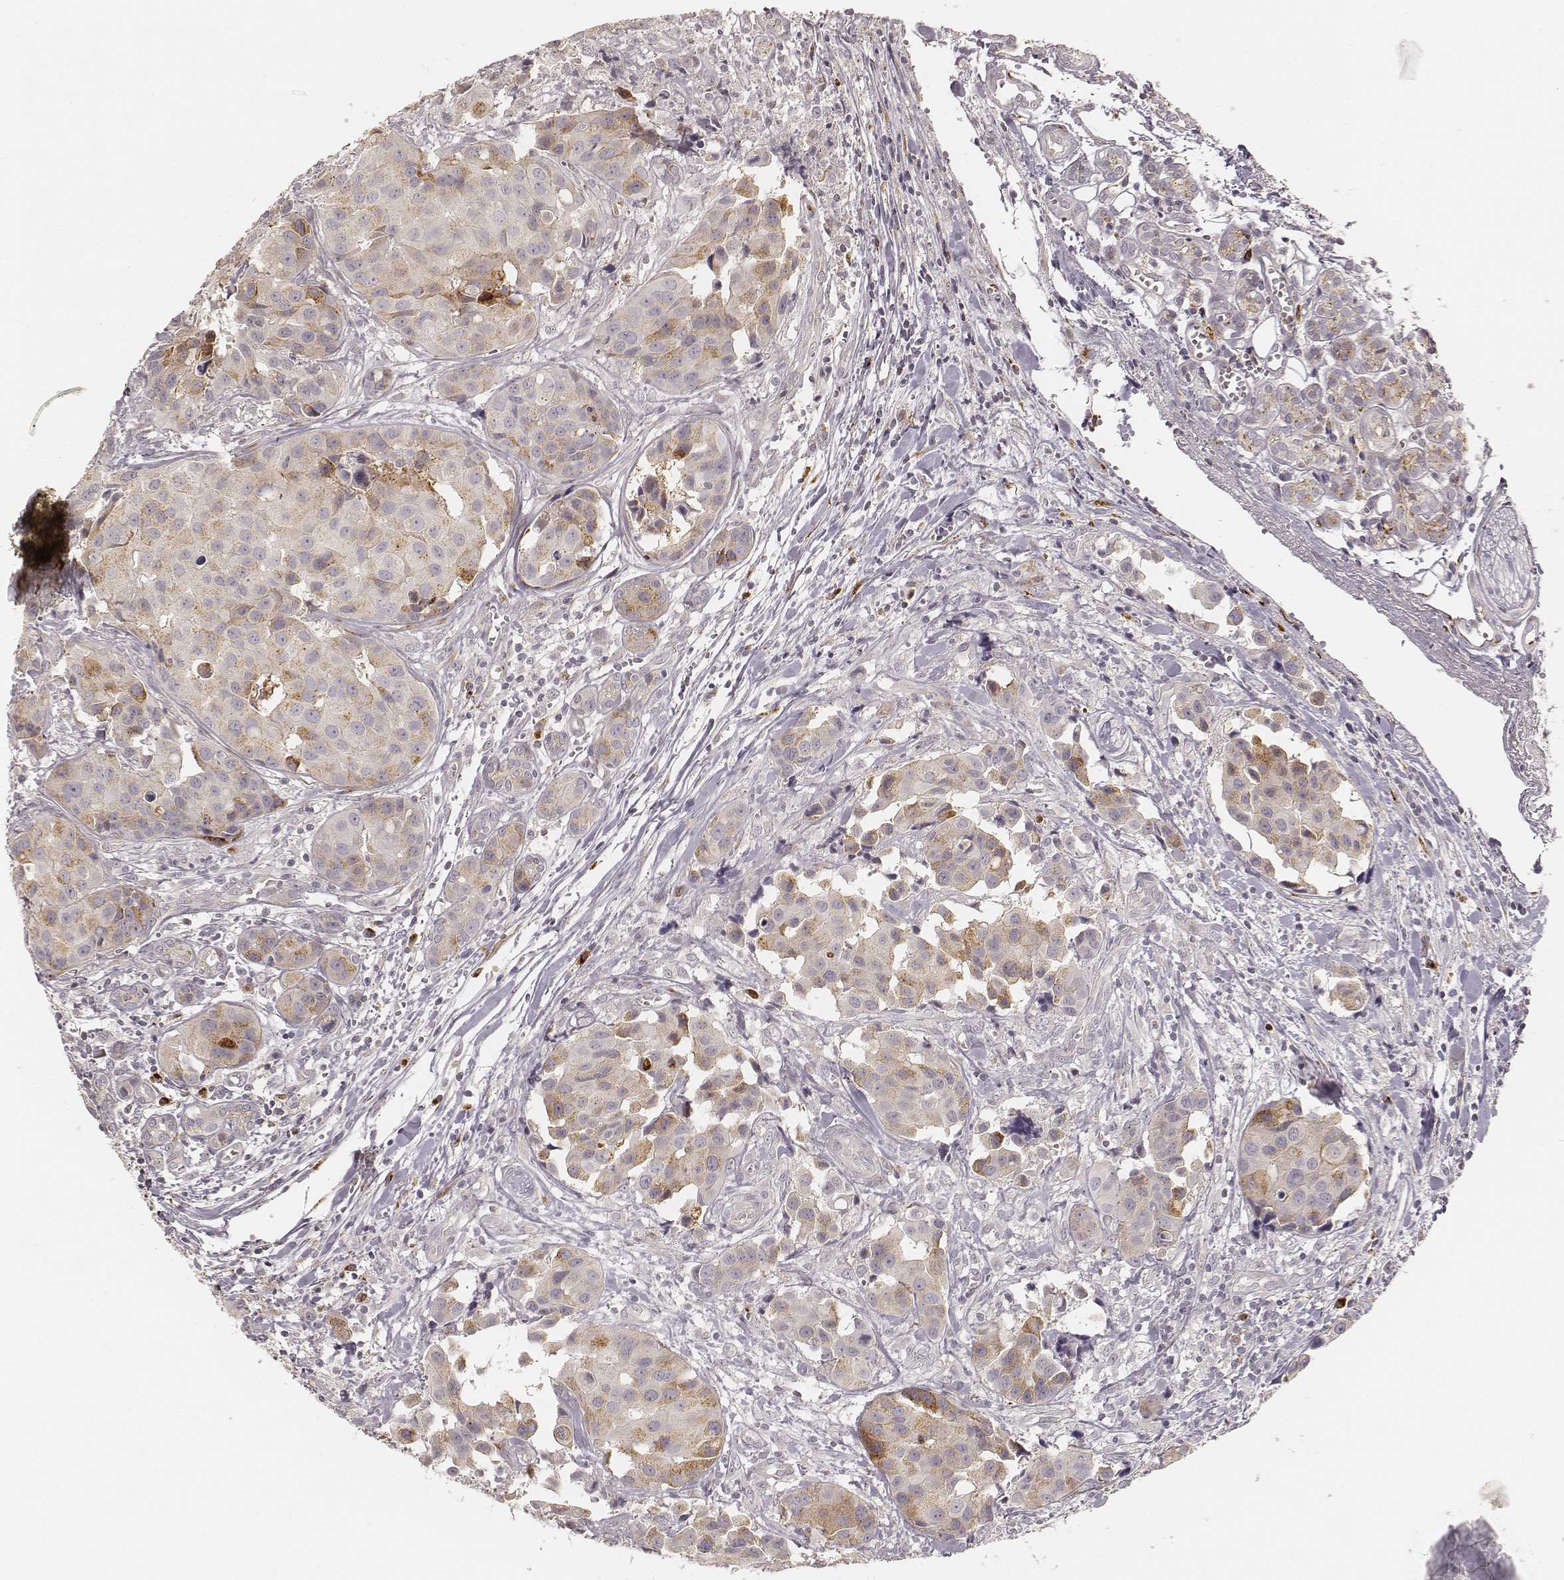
{"staining": {"intensity": "moderate", "quantity": "<25%", "location": "cytoplasmic/membranous"}, "tissue": "head and neck cancer", "cell_type": "Tumor cells", "image_type": "cancer", "snomed": [{"axis": "morphology", "description": "Adenocarcinoma, NOS"}, {"axis": "topography", "description": "Head-Neck"}], "caption": "An immunohistochemistry (IHC) micrograph of tumor tissue is shown. Protein staining in brown labels moderate cytoplasmic/membranous positivity in adenocarcinoma (head and neck) within tumor cells. (DAB (3,3'-diaminobenzidine) = brown stain, brightfield microscopy at high magnification).", "gene": "GORASP2", "patient": {"sex": "male", "age": 76}}